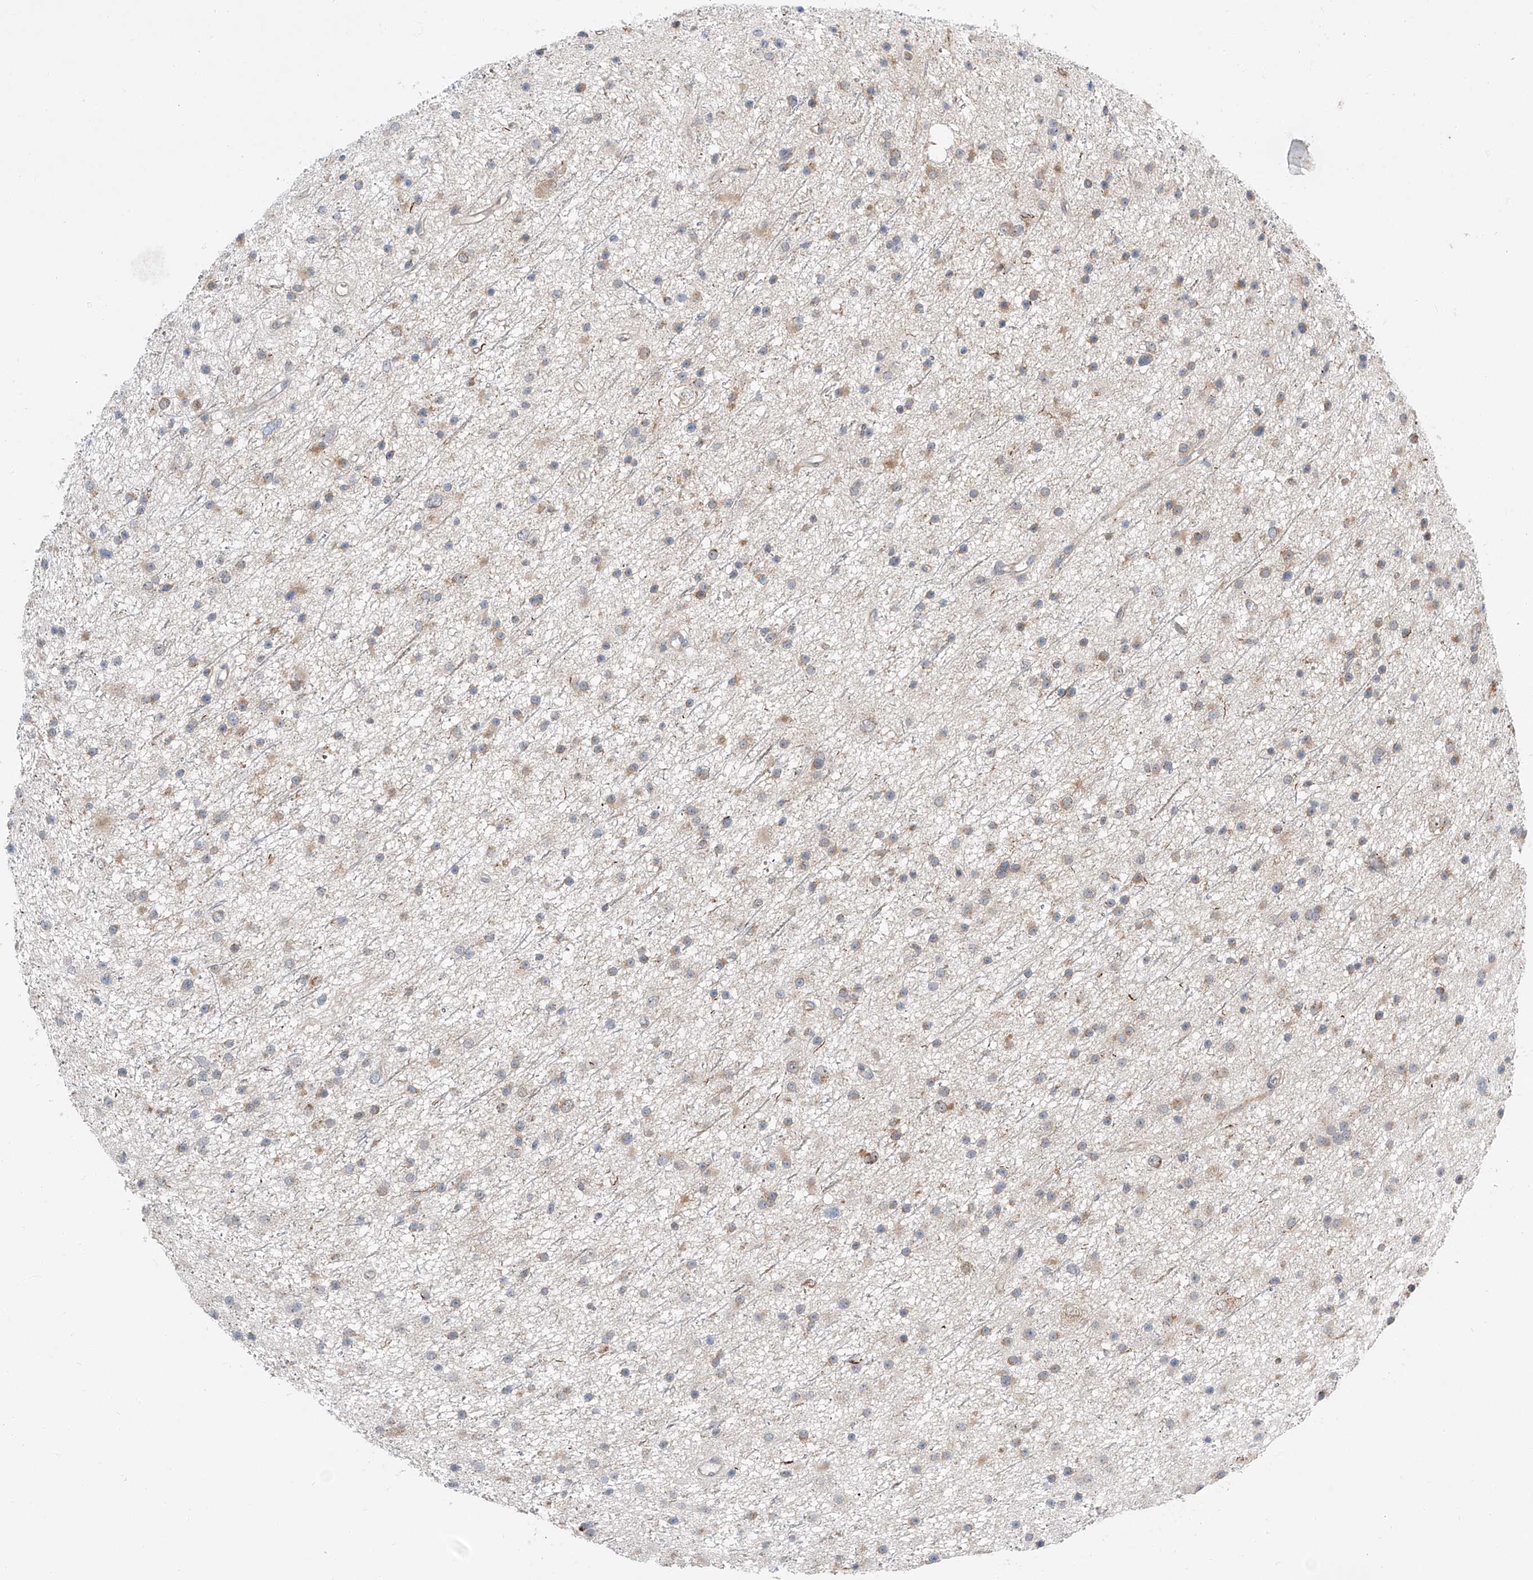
{"staining": {"intensity": "weak", "quantity": "25%-75%", "location": "cytoplasmic/membranous"}, "tissue": "glioma", "cell_type": "Tumor cells", "image_type": "cancer", "snomed": [{"axis": "morphology", "description": "Glioma, malignant, Low grade"}, {"axis": "topography", "description": "Cerebral cortex"}], "caption": "Immunohistochemical staining of human glioma demonstrates low levels of weak cytoplasmic/membranous protein expression in about 25%-75% of tumor cells.", "gene": "CLDND1", "patient": {"sex": "female", "age": 39}}